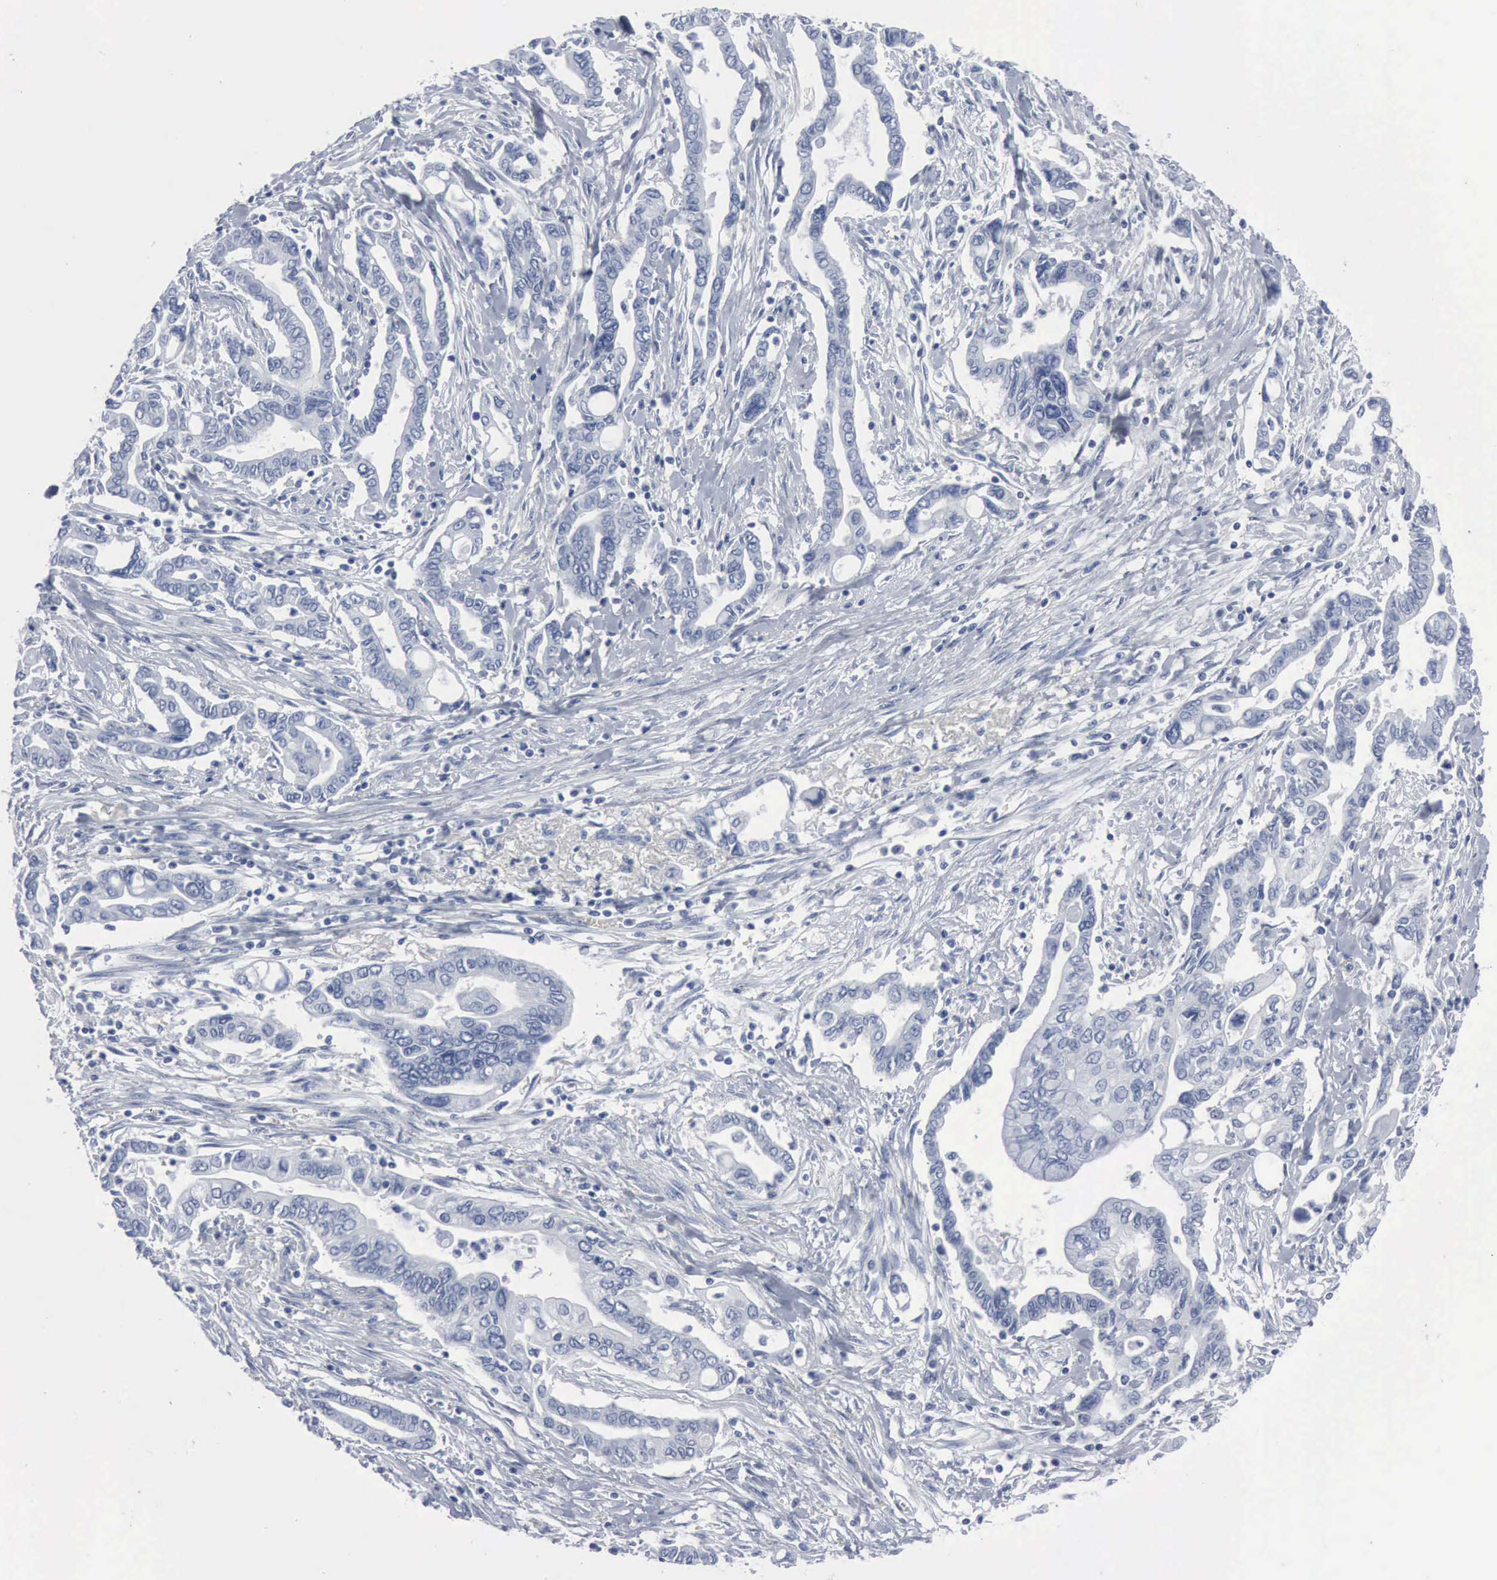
{"staining": {"intensity": "negative", "quantity": "none", "location": "none"}, "tissue": "pancreatic cancer", "cell_type": "Tumor cells", "image_type": "cancer", "snomed": [{"axis": "morphology", "description": "Adenocarcinoma, NOS"}, {"axis": "topography", "description": "Pancreas"}], "caption": "The image shows no staining of tumor cells in pancreatic adenocarcinoma. (DAB (3,3'-diaminobenzidine) IHC with hematoxylin counter stain).", "gene": "DMD", "patient": {"sex": "female", "age": 57}}